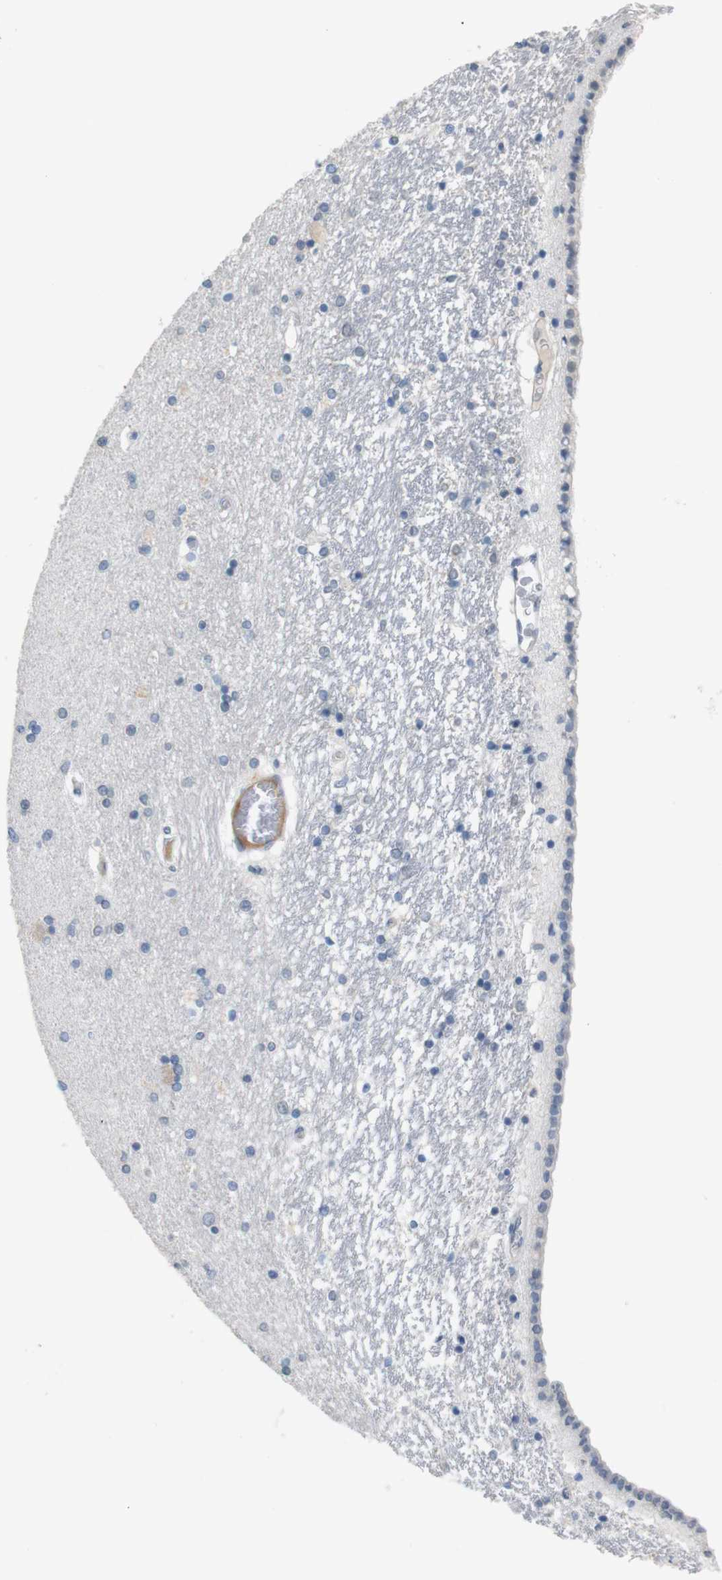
{"staining": {"intensity": "negative", "quantity": "none", "location": "none"}, "tissue": "hippocampus", "cell_type": "Glial cells", "image_type": "normal", "snomed": [{"axis": "morphology", "description": "Normal tissue, NOS"}, {"axis": "topography", "description": "Hippocampus"}], "caption": "This histopathology image is of benign hippocampus stained with immunohistochemistry (IHC) to label a protein in brown with the nuclei are counter-stained blue. There is no positivity in glial cells.", "gene": "CHRM5", "patient": {"sex": "female", "age": 54}}